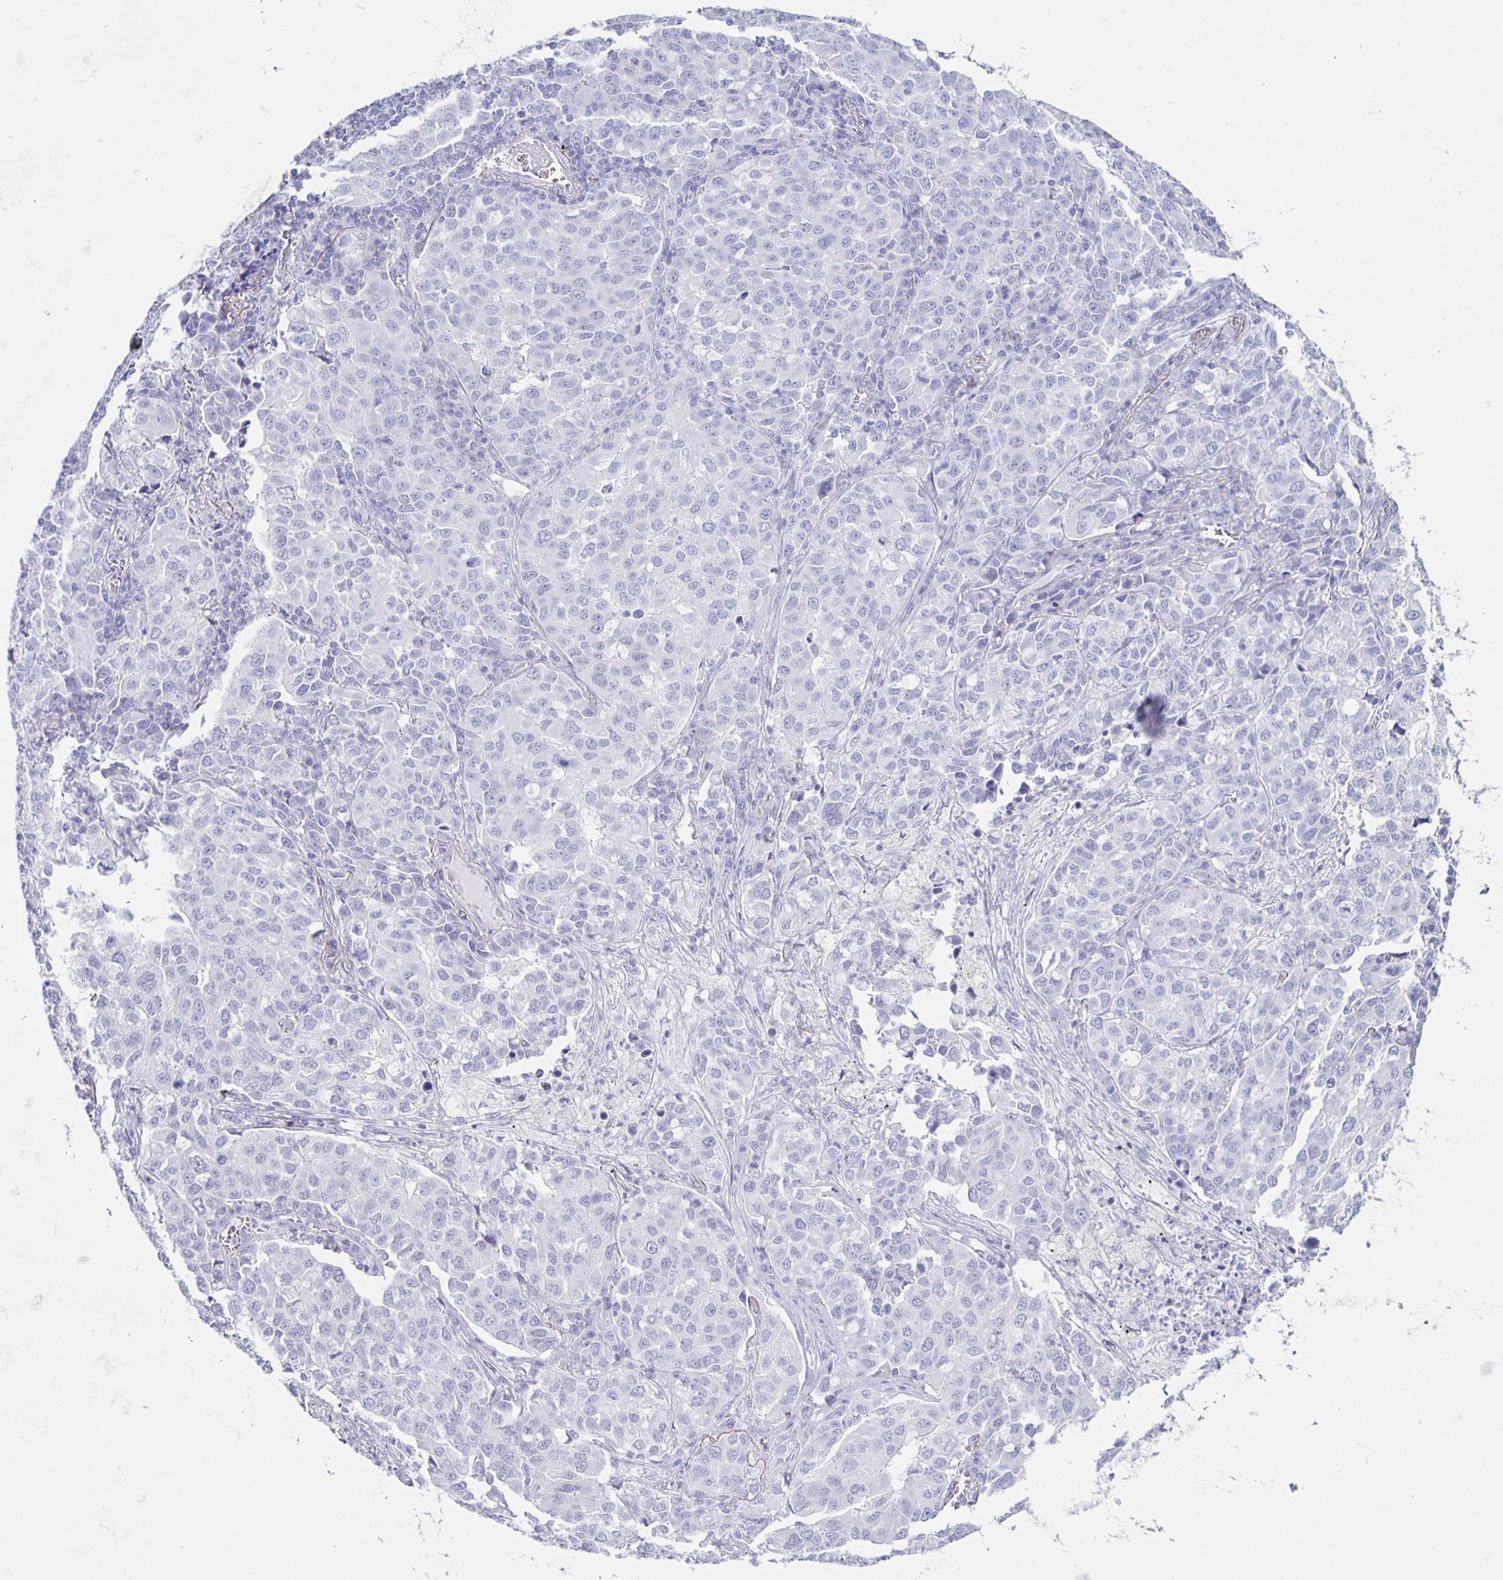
{"staining": {"intensity": "negative", "quantity": "none", "location": "none"}, "tissue": "lung cancer", "cell_type": "Tumor cells", "image_type": "cancer", "snomed": [{"axis": "morphology", "description": "Adenocarcinoma, NOS"}, {"axis": "morphology", "description": "Adenocarcinoma, metastatic, NOS"}, {"axis": "topography", "description": "Lymph node"}, {"axis": "topography", "description": "Lung"}], "caption": "Tumor cells show no significant protein staining in lung cancer. (Stains: DAB (3,3'-diaminobenzidine) immunohistochemistry with hematoxylin counter stain, Microscopy: brightfield microscopy at high magnification).", "gene": "CT45A5", "patient": {"sex": "female", "age": 65}}